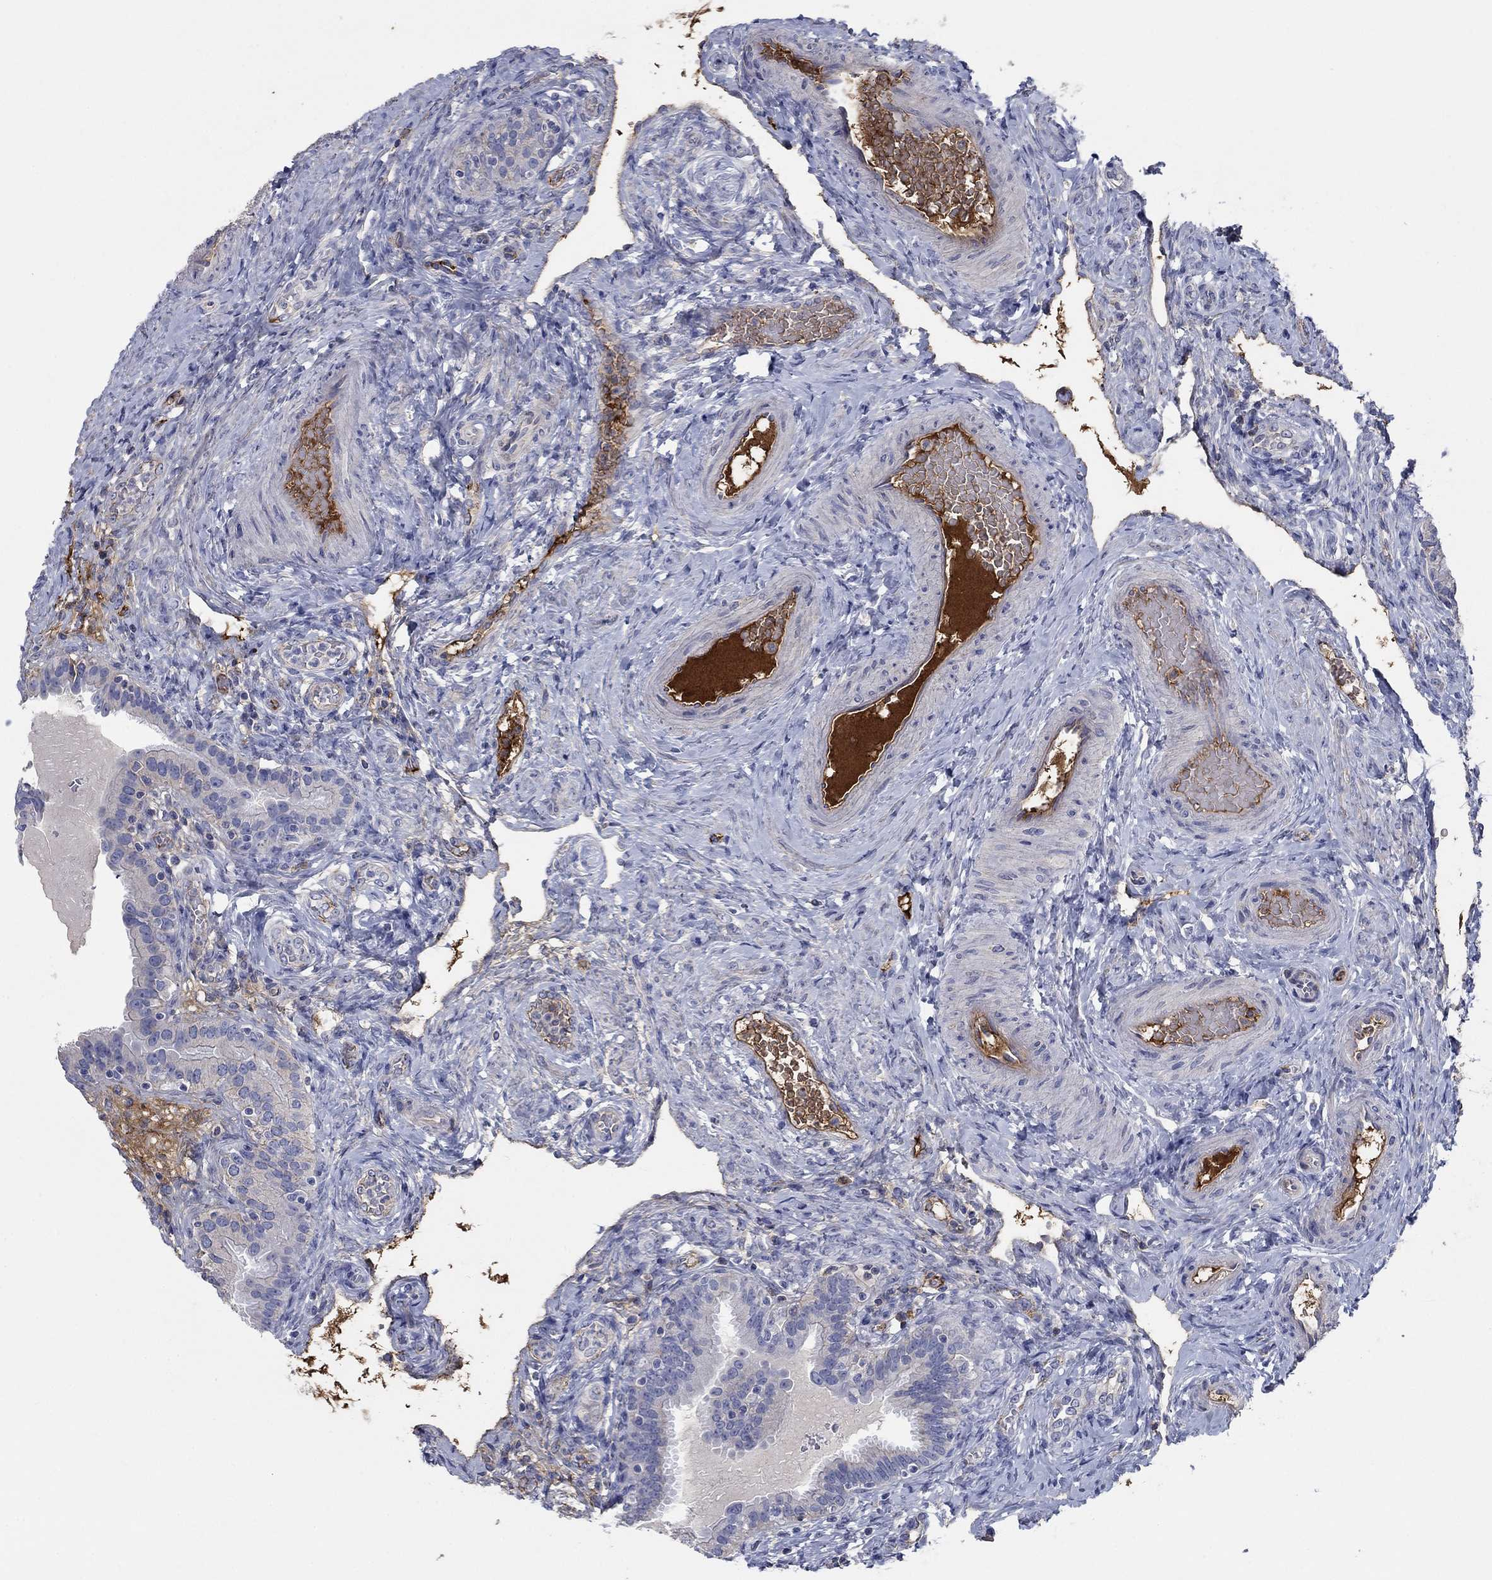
{"staining": {"intensity": "negative", "quantity": "none", "location": "none"}, "tissue": "fallopian tube", "cell_type": "Glandular cells", "image_type": "normal", "snomed": [{"axis": "morphology", "description": "Normal tissue, NOS"}, {"axis": "topography", "description": "Fallopian tube"}, {"axis": "topography", "description": "Ovary"}], "caption": "Immunohistochemistry histopathology image of benign fallopian tube: fallopian tube stained with DAB displays no significant protein expression in glandular cells.", "gene": "APOC3", "patient": {"sex": "female", "age": 41}}